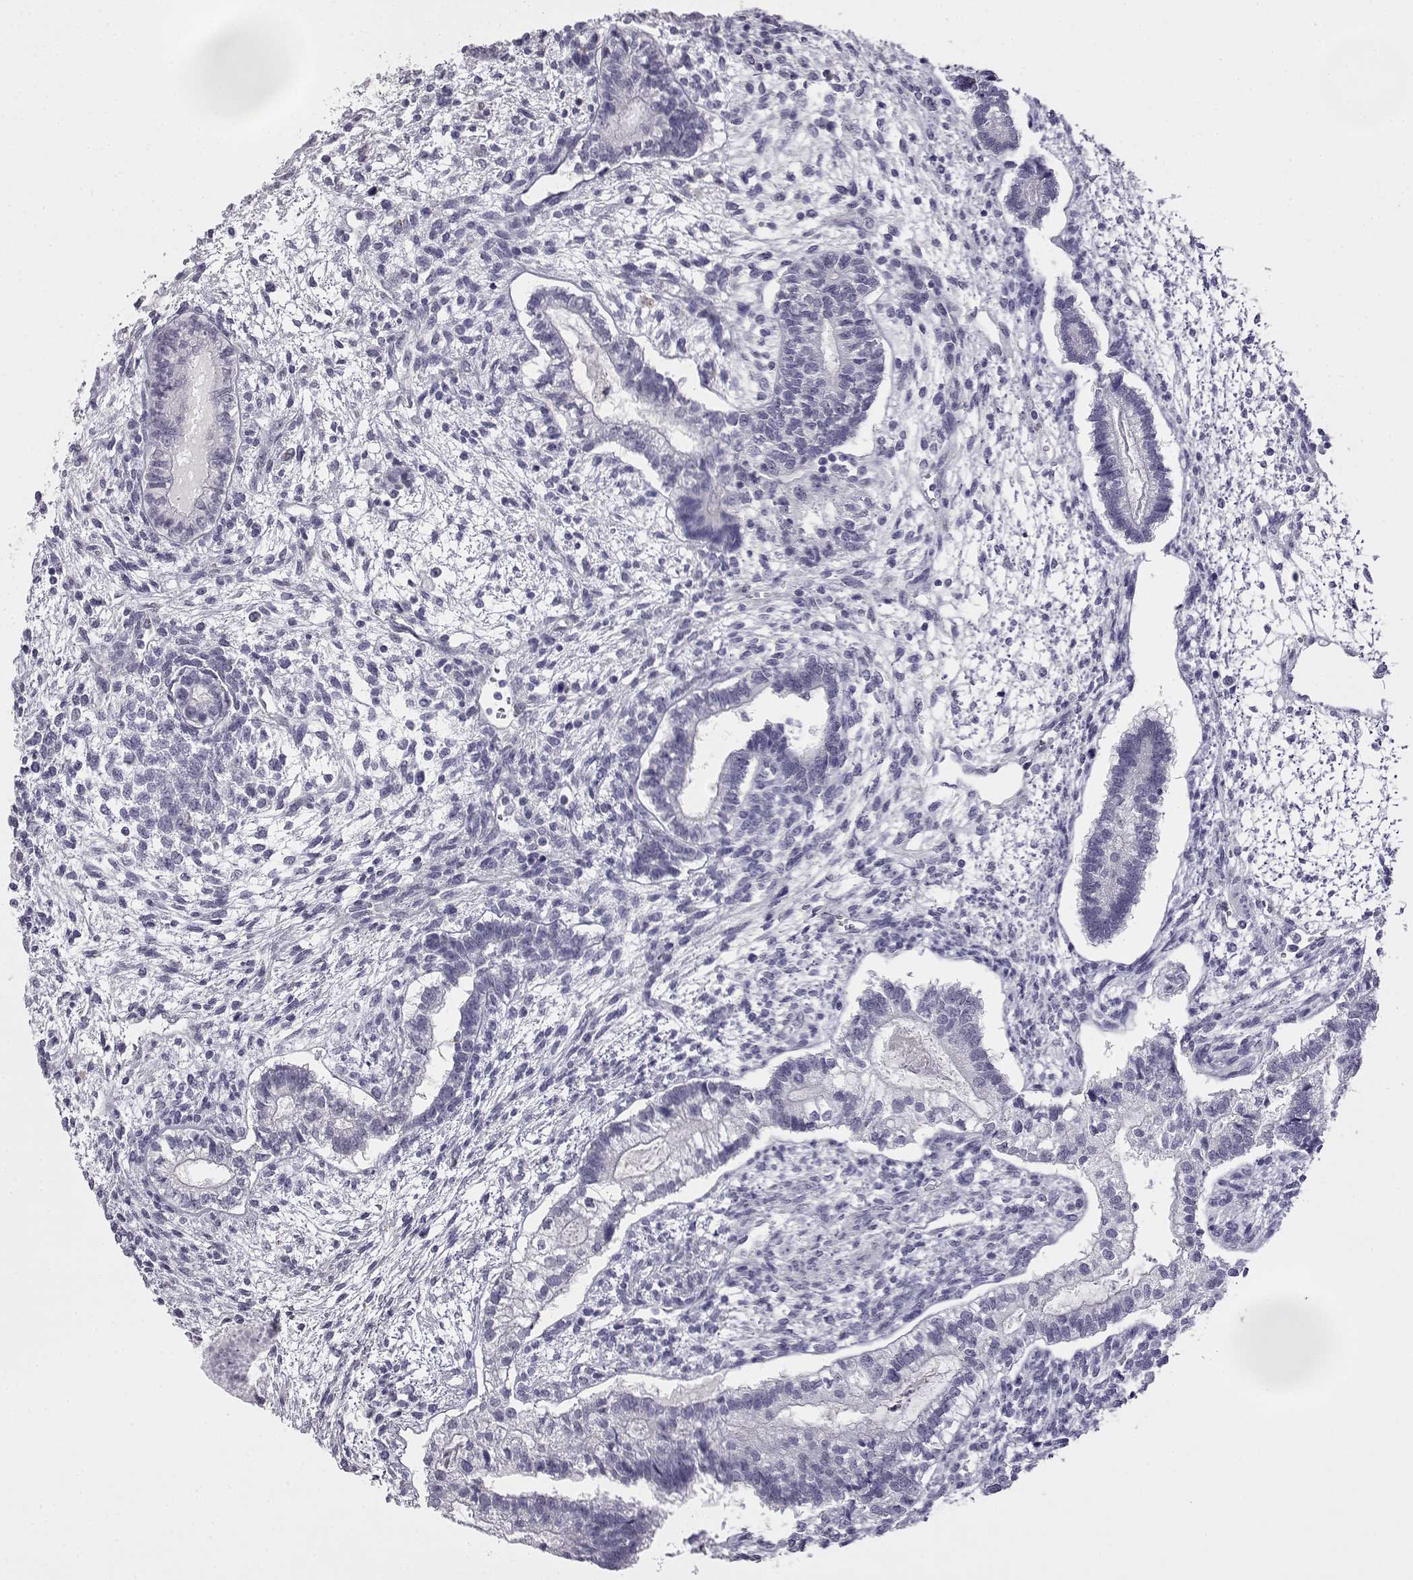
{"staining": {"intensity": "negative", "quantity": "none", "location": "none"}, "tissue": "testis cancer", "cell_type": "Tumor cells", "image_type": "cancer", "snomed": [{"axis": "morphology", "description": "Carcinoma, Embryonal, NOS"}, {"axis": "topography", "description": "Testis"}], "caption": "The image reveals no staining of tumor cells in testis cancer. (DAB (3,3'-diaminobenzidine) immunohistochemistry (IHC) visualized using brightfield microscopy, high magnification).", "gene": "VGF", "patient": {"sex": "male", "age": 37}}